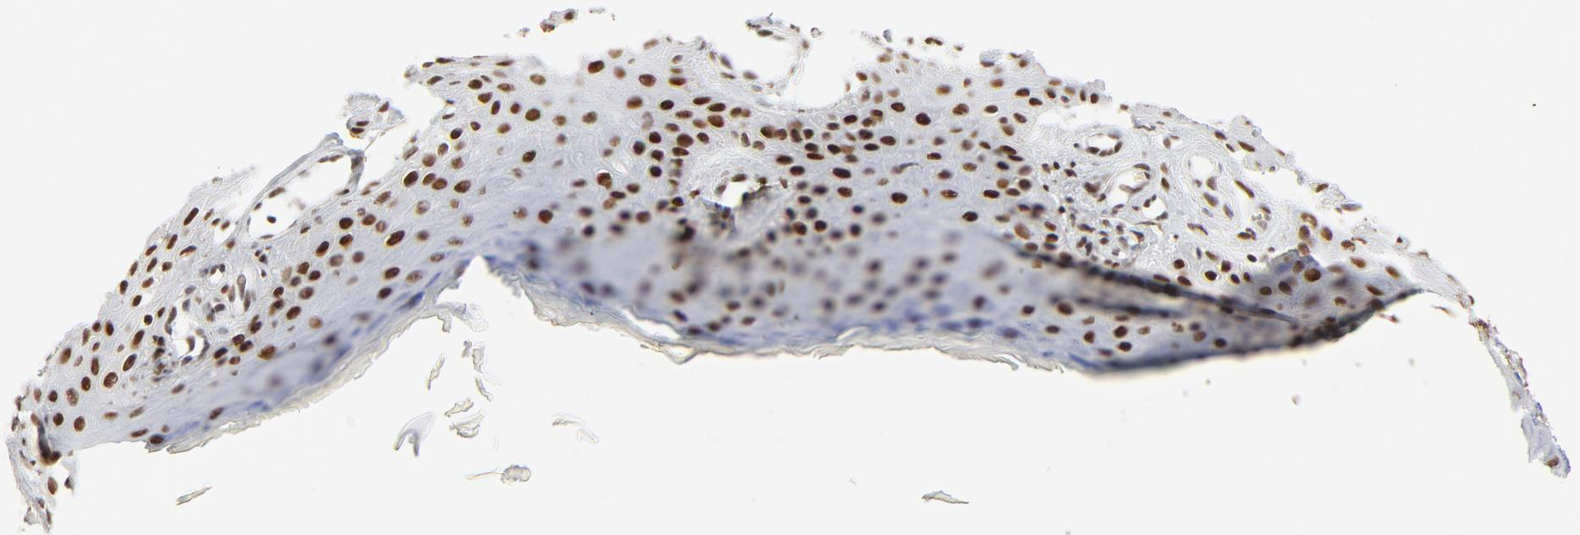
{"staining": {"intensity": "moderate", "quantity": ">75%", "location": "nuclear"}, "tissue": "skin cancer", "cell_type": "Tumor cells", "image_type": "cancer", "snomed": [{"axis": "morphology", "description": "Squamous cell carcinoma, NOS"}, {"axis": "topography", "description": "Skin"}], "caption": "Immunohistochemistry (IHC) of human squamous cell carcinoma (skin) reveals medium levels of moderate nuclear expression in about >75% of tumor cells.", "gene": "GTF2H1", "patient": {"sex": "female", "age": 40}}